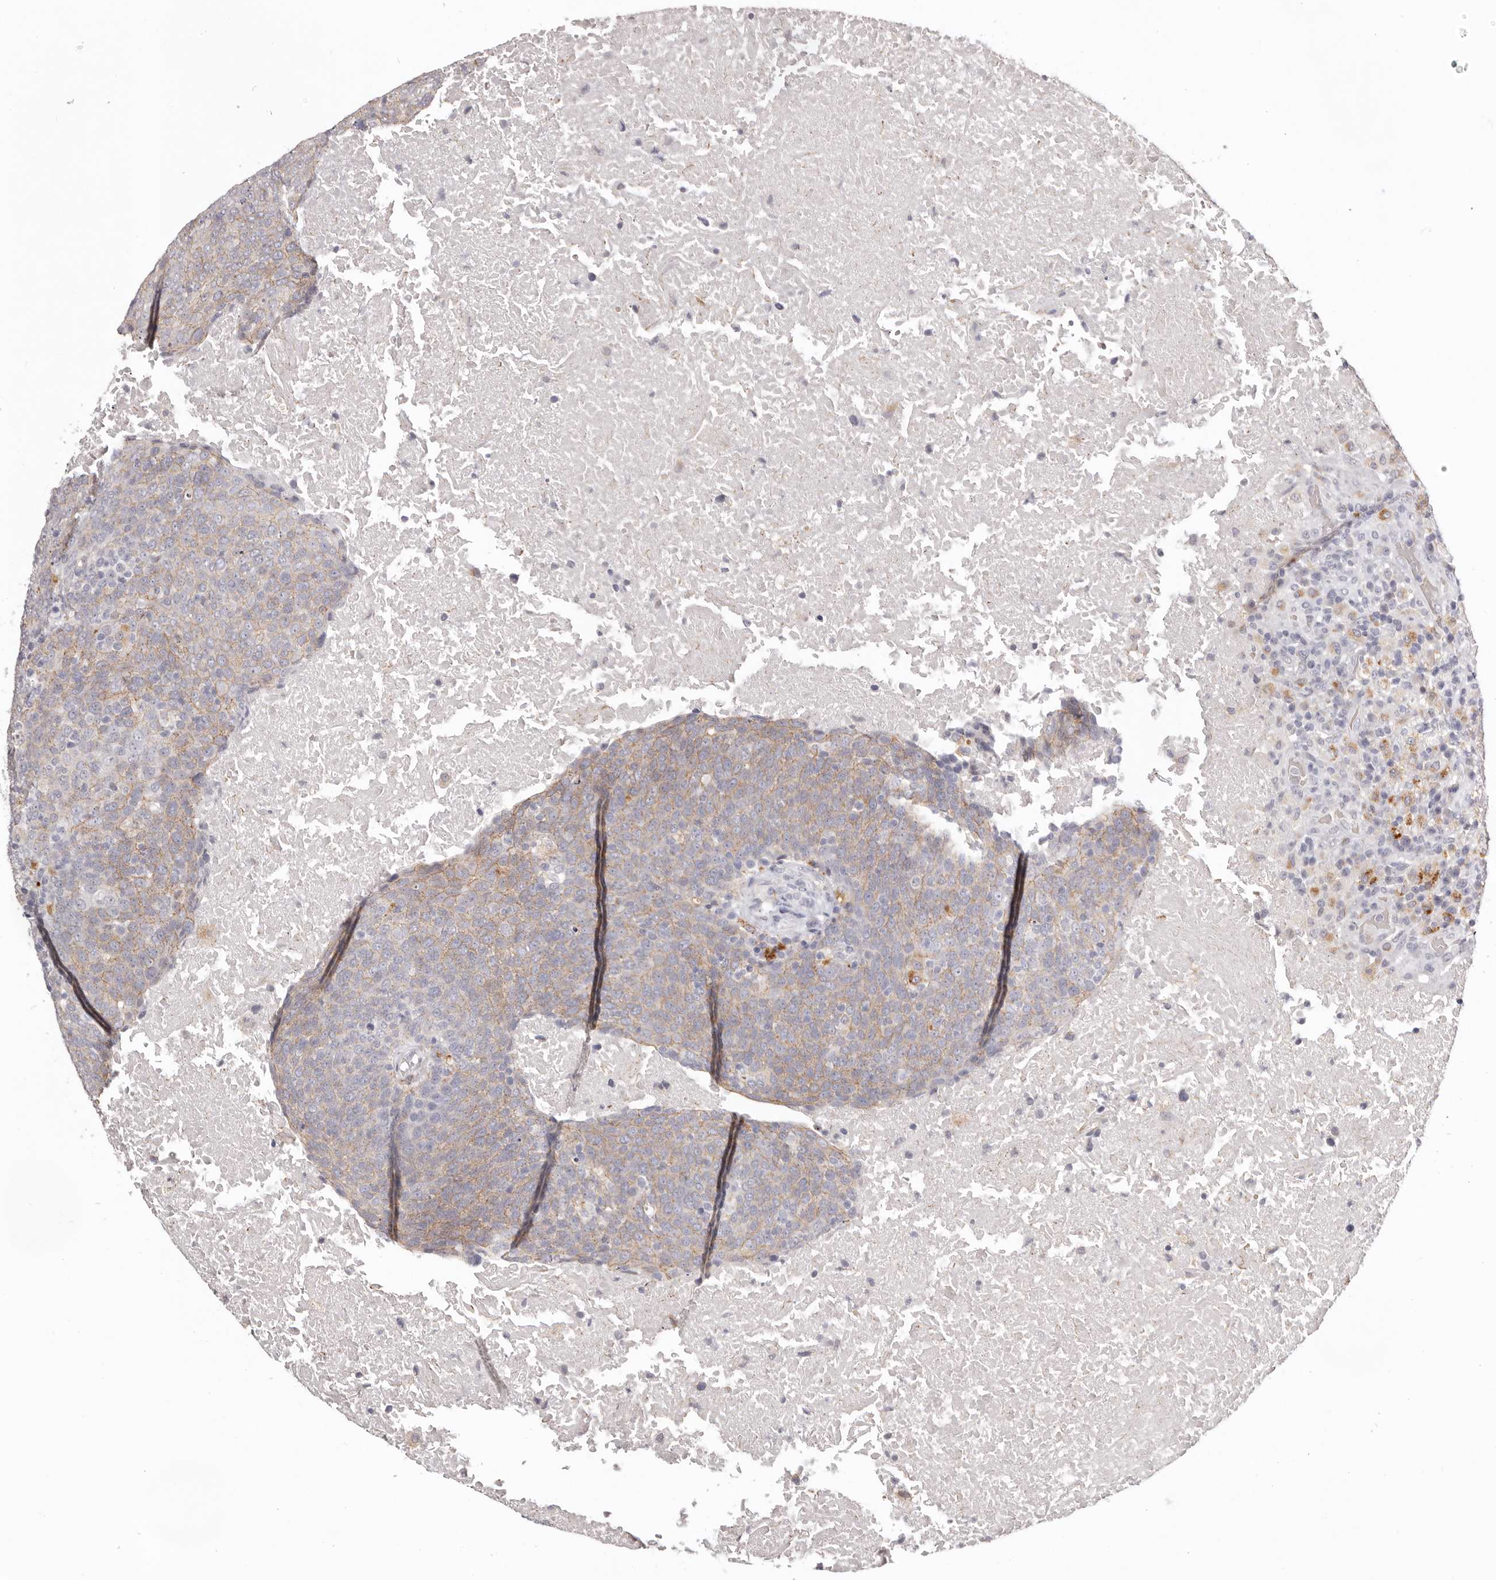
{"staining": {"intensity": "weak", "quantity": "25%-75%", "location": "cytoplasmic/membranous"}, "tissue": "head and neck cancer", "cell_type": "Tumor cells", "image_type": "cancer", "snomed": [{"axis": "morphology", "description": "Squamous cell carcinoma, NOS"}, {"axis": "morphology", "description": "Squamous cell carcinoma, metastatic, NOS"}, {"axis": "topography", "description": "Lymph node"}, {"axis": "topography", "description": "Head-Neck"}], "caption": "This is a photomicrograph of immunohistochemistry (IHC) staining of metastatic squamous cell carcinoma (head and neck), which shows weak expression in the cytoplasmic/membranous of tumor cells.", "gene": "PCDHB6", "patient": {"sex": "male", "age": 62}}